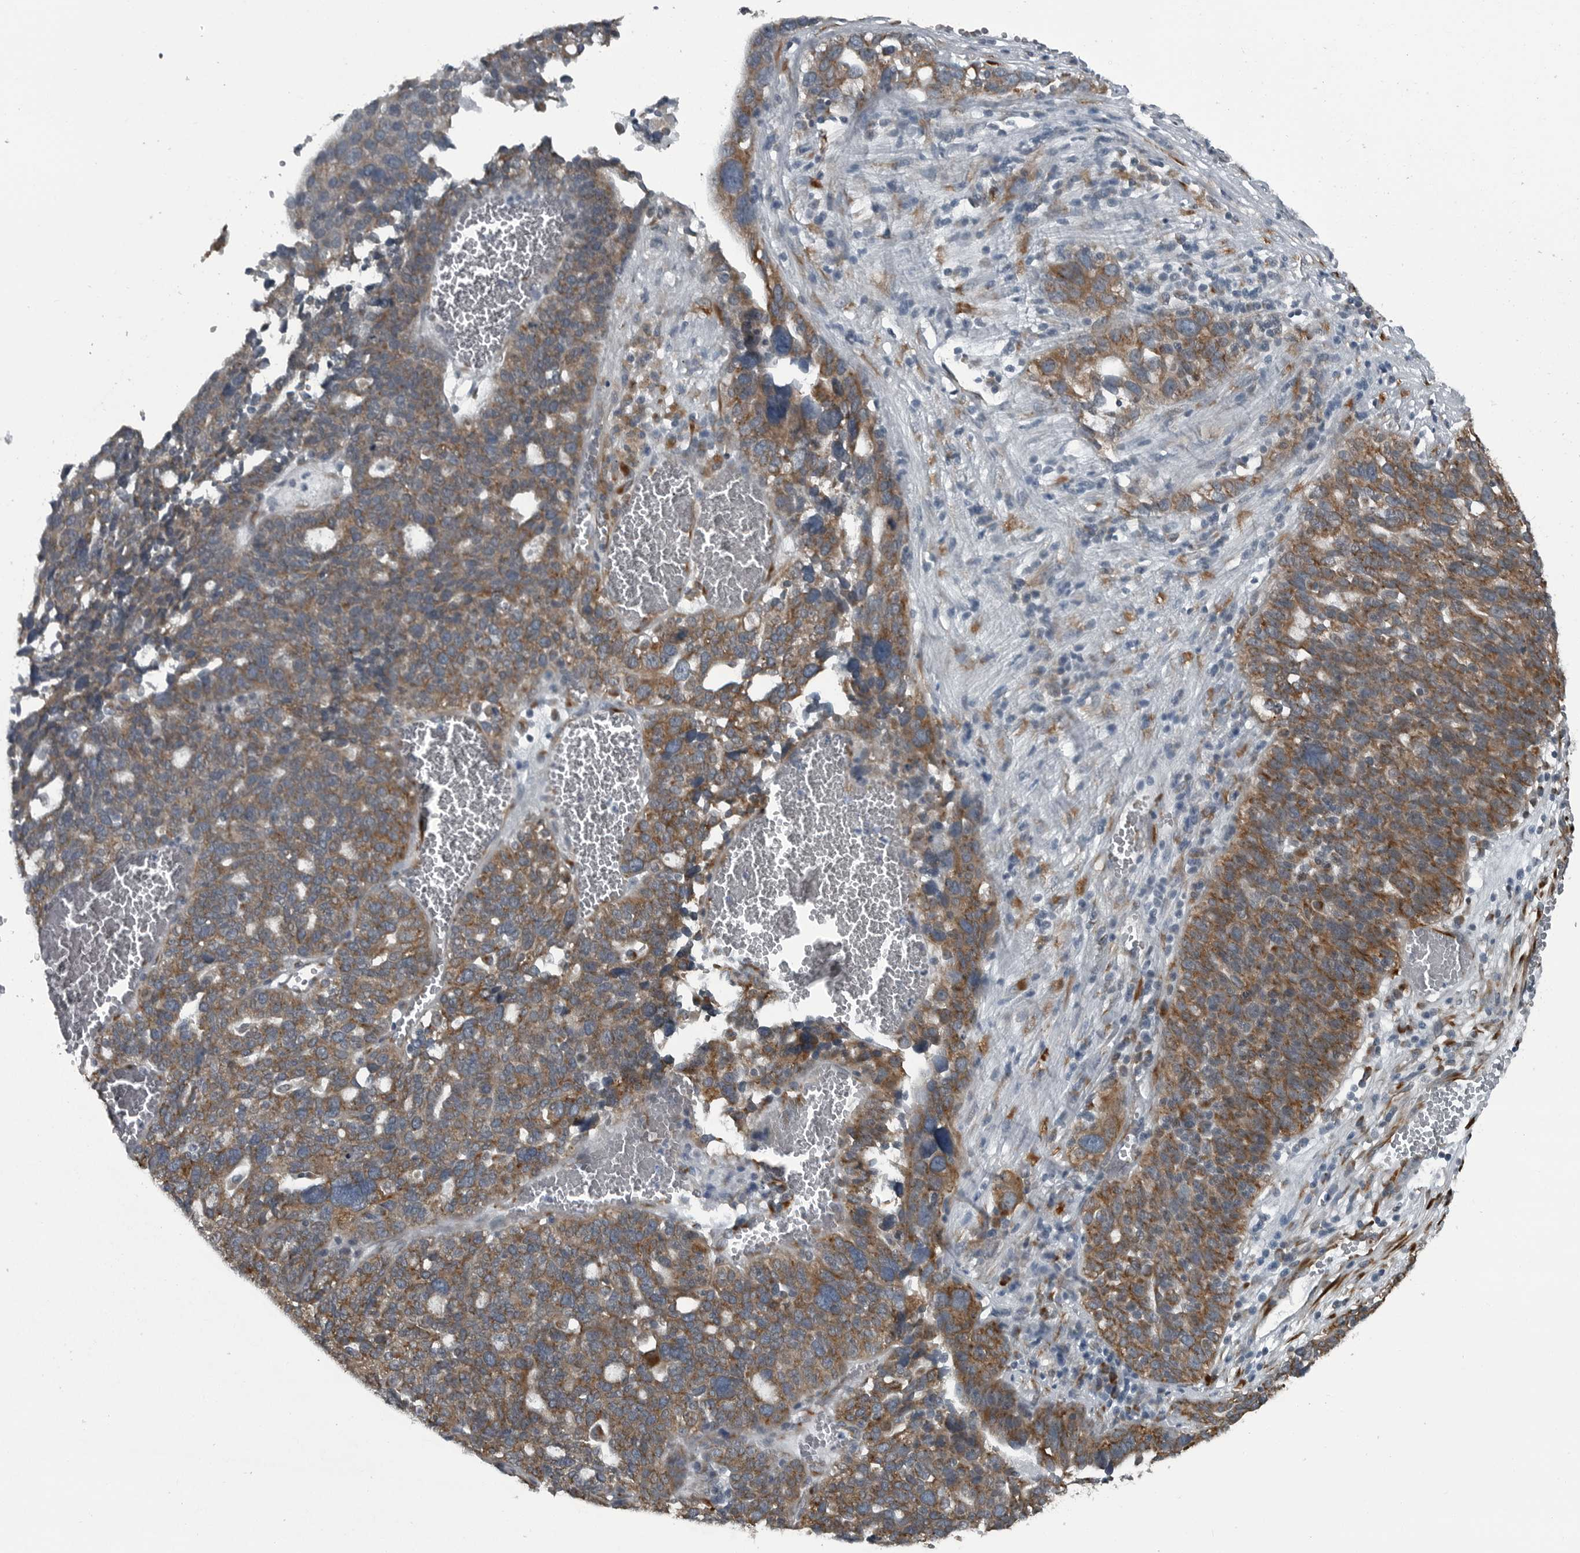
{"staining": {"intensity": "moderate", "quantity": ">75%", "location": "cytoplasmic/membranous"}, "tissue": "ovarian cancer", "cell_type": "Tumor cells", "image_type": "cancer", "snomed": [{"axis": "morphology", "description": "Cystadenocarcinoma, serous, NOS"}, {"axis": "topography", "description": "Ovary"}], "caption": "This image shows immunohistochemistry staining of ovarian cancer (serous cystadenocarcinoma), with medium moderate cytoplasmic/membranous expression in approximately >75% of tumor cells.", "gene": "CEP85", "patient": {"sex": "female", "age": 59}}